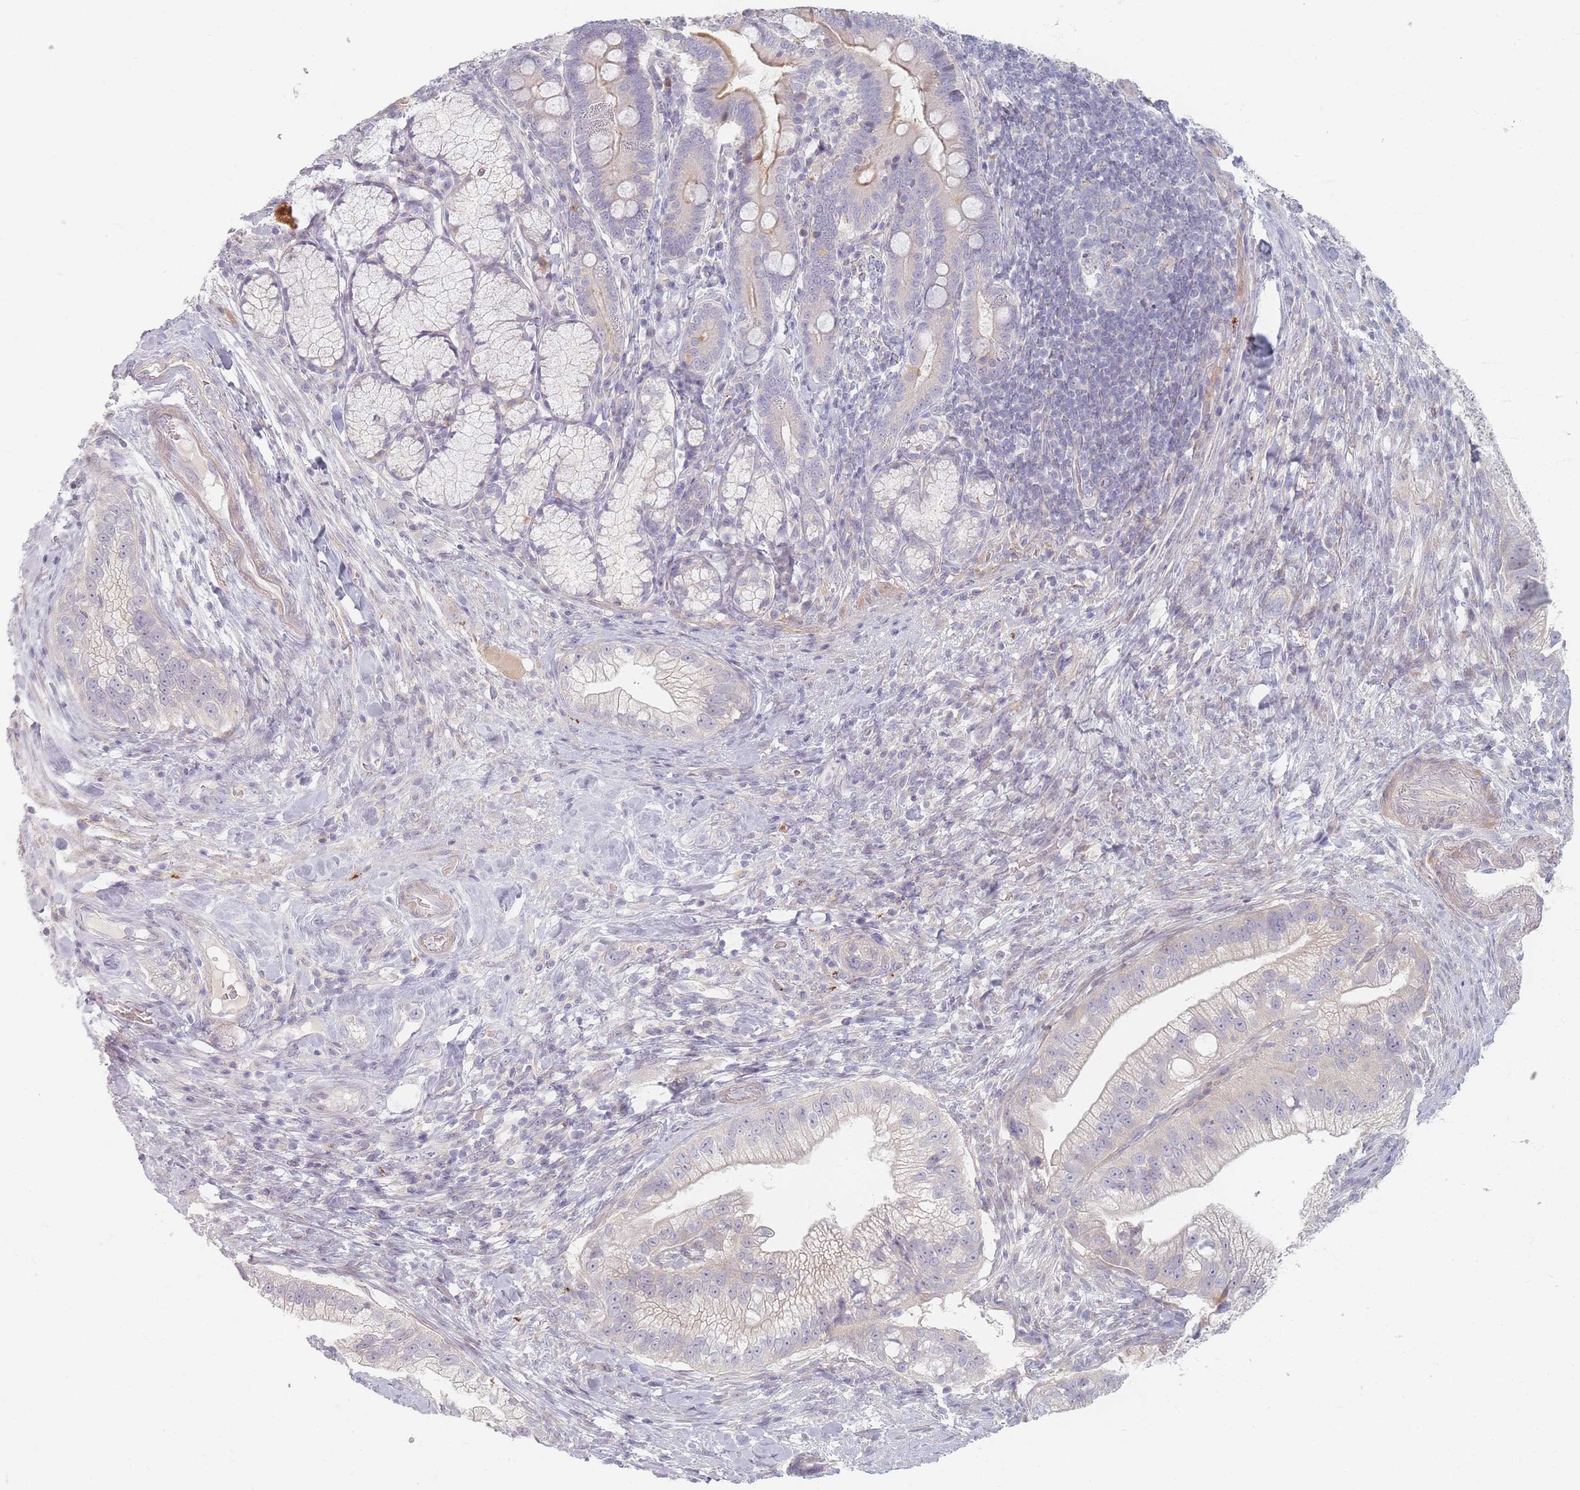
{"staining": {"intensity": "negative", "quantity": "none", "location": "none"}, "tissue": "pancreatic cancer", "cell_type": "Tumor cells", "image_type": "cancer", "snomed": [{"axis": "morphology", "description": "Adenocarcinoma, NOS"}, {"axis": "topography", "description": "Pancreas"}], "caption": "Photomicrograph shows no significant protein positivity in tumor cells of pancreatic cancer (adenocarcinoma).", "gene": "TMOD1", "patient": {"sex": "male", "age": 70}}